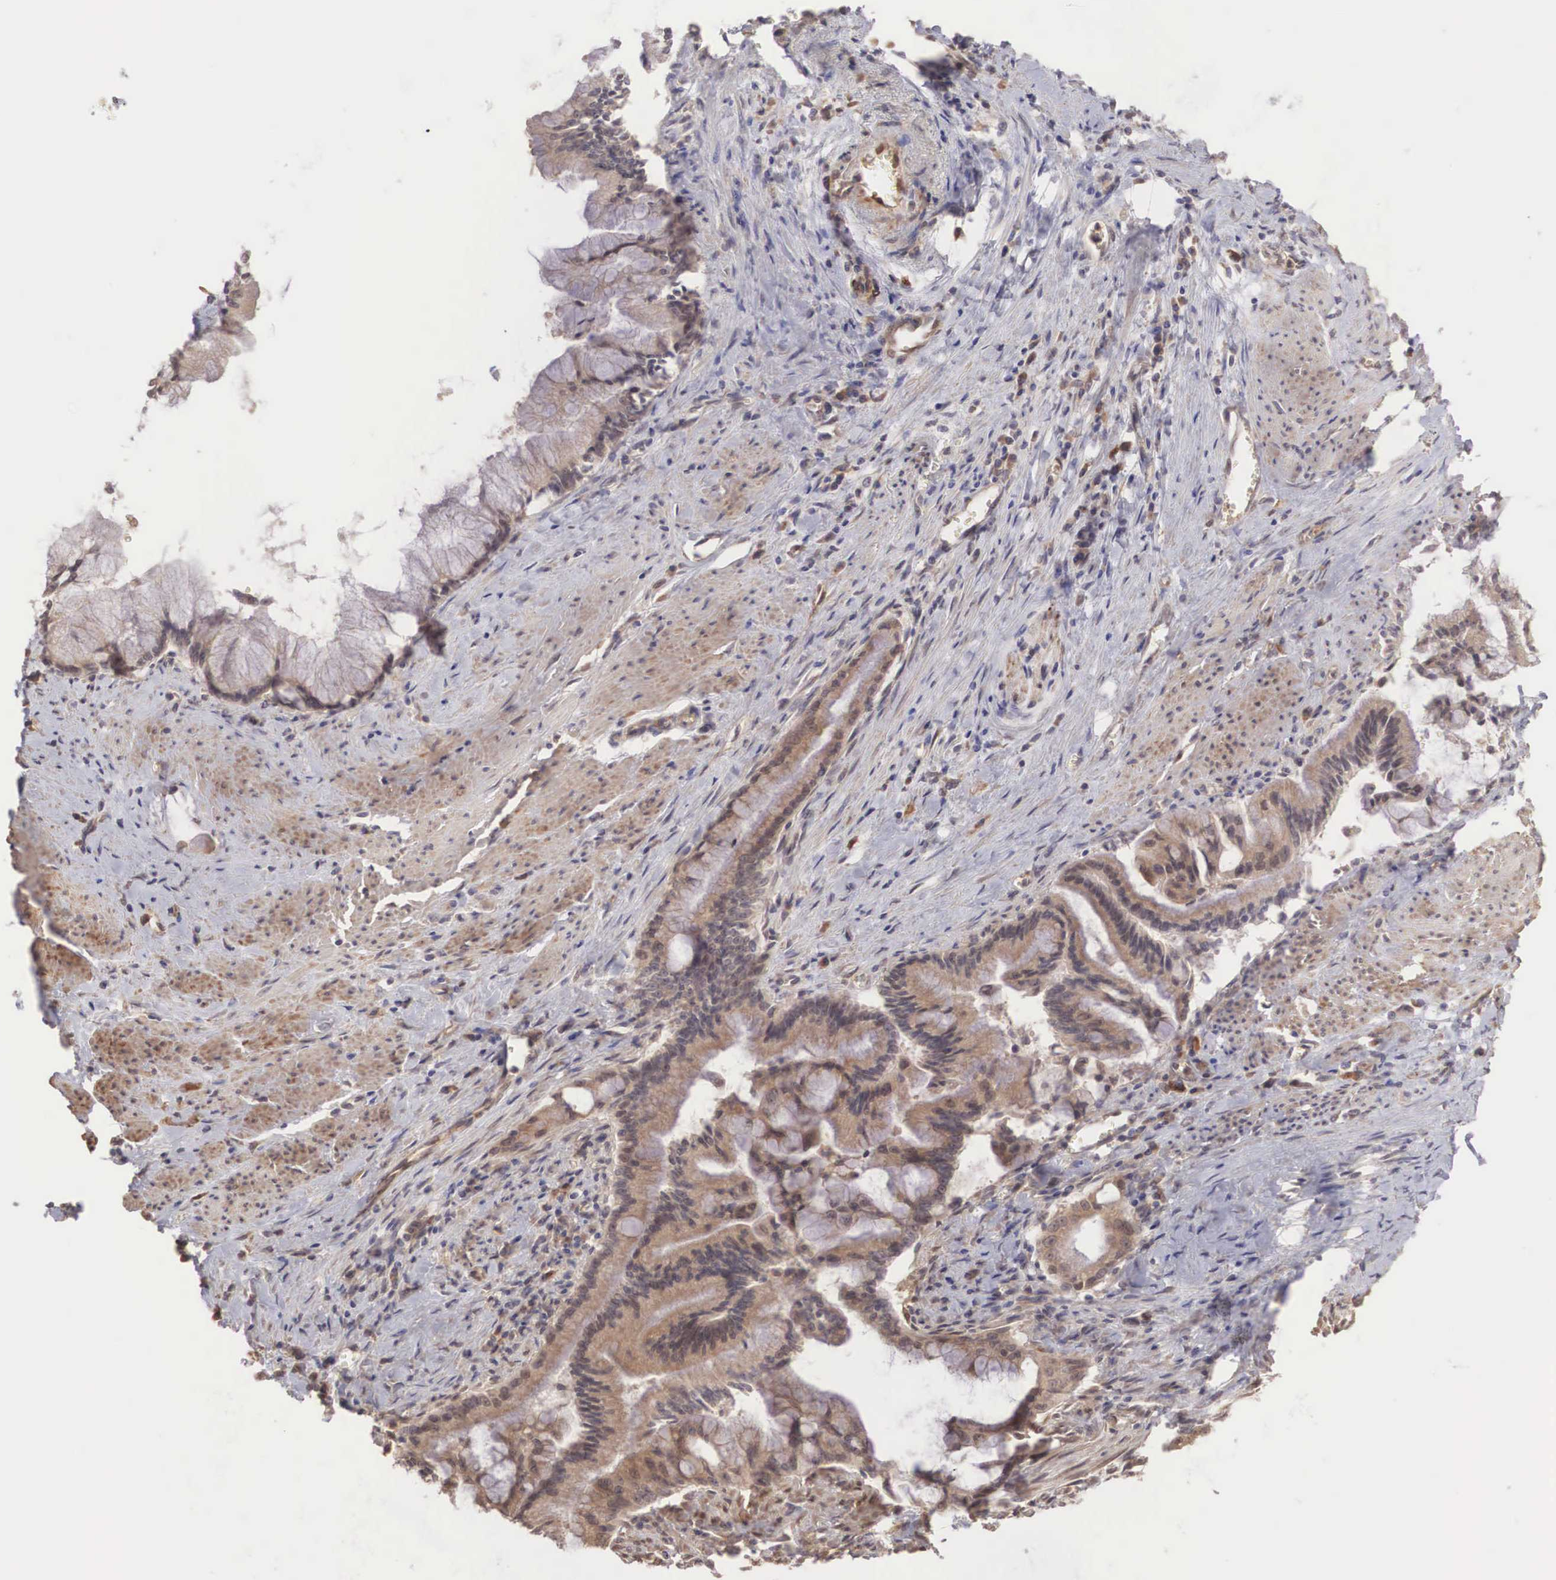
{"staining": {"intensity": "moderate", "quantity": ">75%", "location": "cytoplasmic/membranous"}, "tissue": "pancreatic cancer", "cell_type": "Tumor cells", "image_type": "cancer", "snomed": [{"axis": "morphology", "description": "Adenocarcinoma, NOS"}, {"axis": "topography", "description": "Pancreas"}], "caption": "Immunohistochemical staining of pancreatic adenocarcinoma shows moderate cytoplasmic/membranous protein staining in about >75% of tumor cells.", "gene": "DNAJB7", "patient": {"sex": "male", "age": 59}}